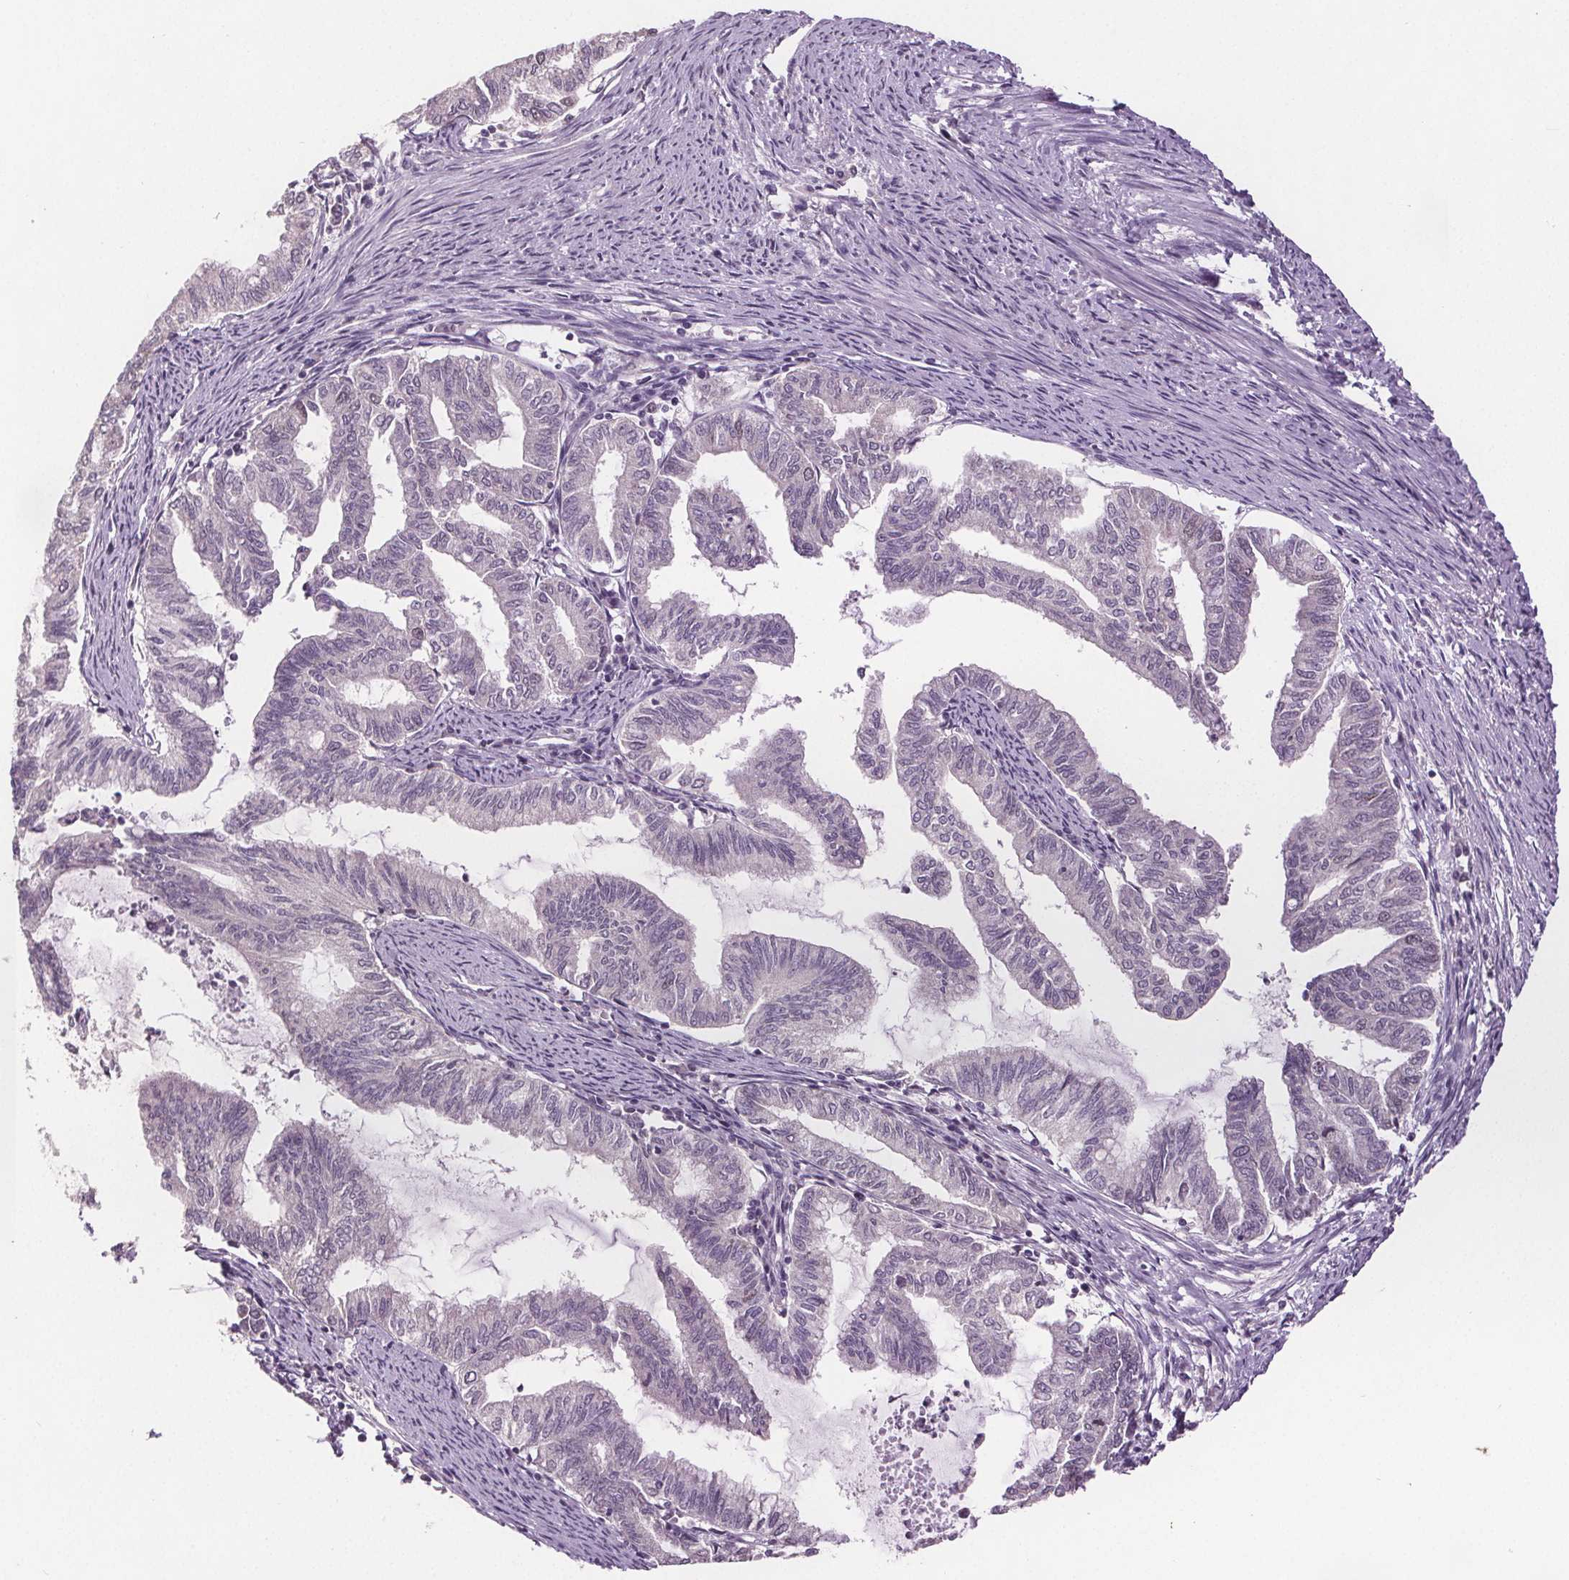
{"staining": {"intensity": "negative", "quantity": "none", "location": "none"}, "tissue": "endometrial cancer", "cell_type": "Tumor cells", "image_type": "cancer", "snomed": [{"axis": "morphology", "description": "Adenocarcinoma, NOS"}, {"axis": "topography", "description": "Endometrium"}], "caption": "Human endometrial cancer stained for a protein using immunohistochemistry shows no positivity in tumor cells.", "gene": "CENPF", "patient": {"sex": "female", "age": 79}}